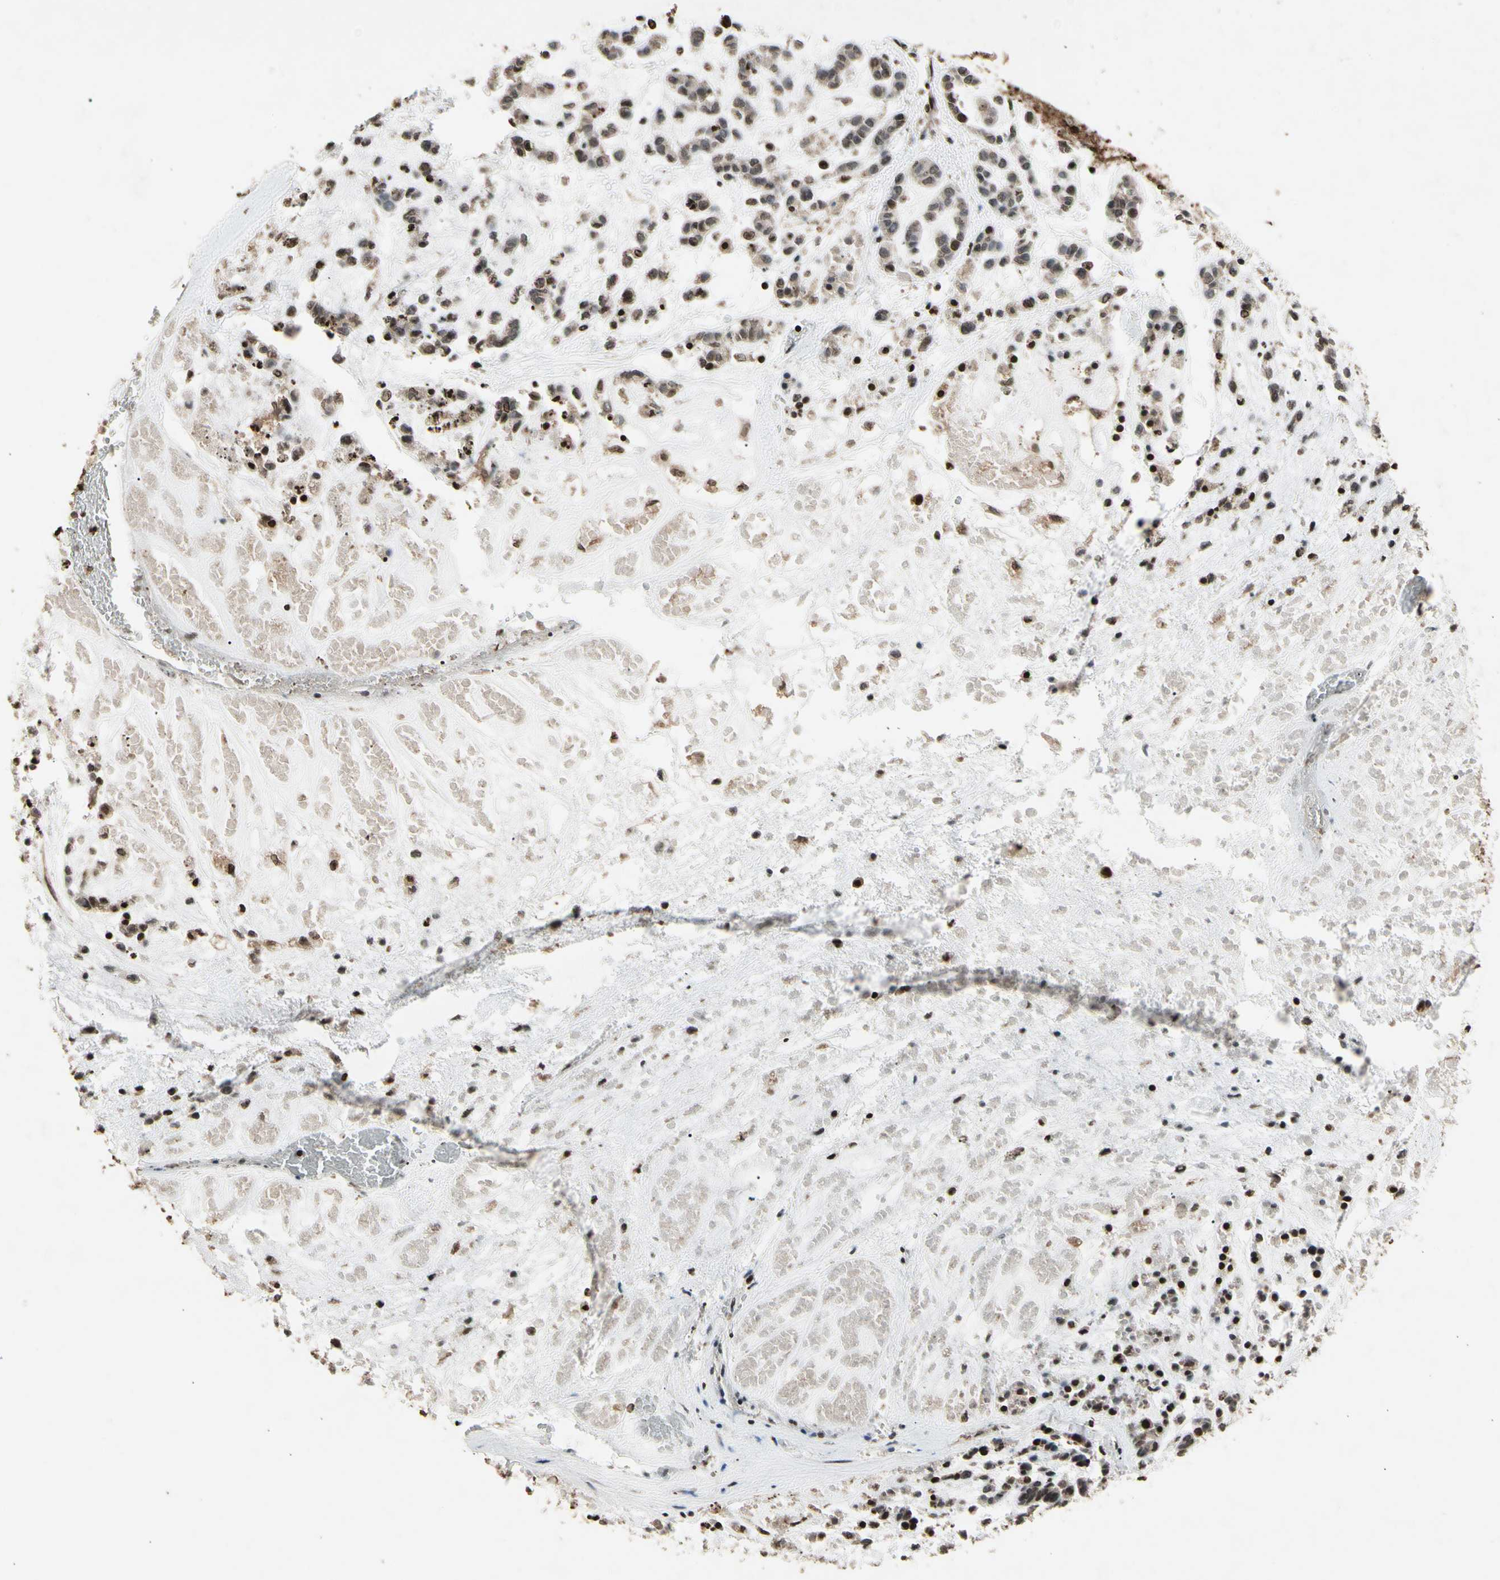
{"staining": {"intensity": "weak", "quantity": ">75%", "location": "cytoplasmic/membranous"}, "tissue": "head and neck cancer", "cell_type": "Tumor cells", "image_type": "cancer", "snomed": [{"axis": "morphology", "description": "Adenocarcinoma, NOS"}, {"axis": "morphology", "description": "Adenoma, NOS"}, {"axis": "topography", "description": "Head-Neck"}], "caption": "Immunohistochemistry staining of head and neck adenoma, which exhibits low levels of weak cytoplasmic/membranous positivity in about >75% of tumor cells indicating weak cytoplasmic/membranous protein expression. The staining was performed using DAB (brown) for protein detection and nuclei were counterstained in hematoxylin (blue).", "gene": "GLRX", "patient": {"sex": "female", "age": 55}}